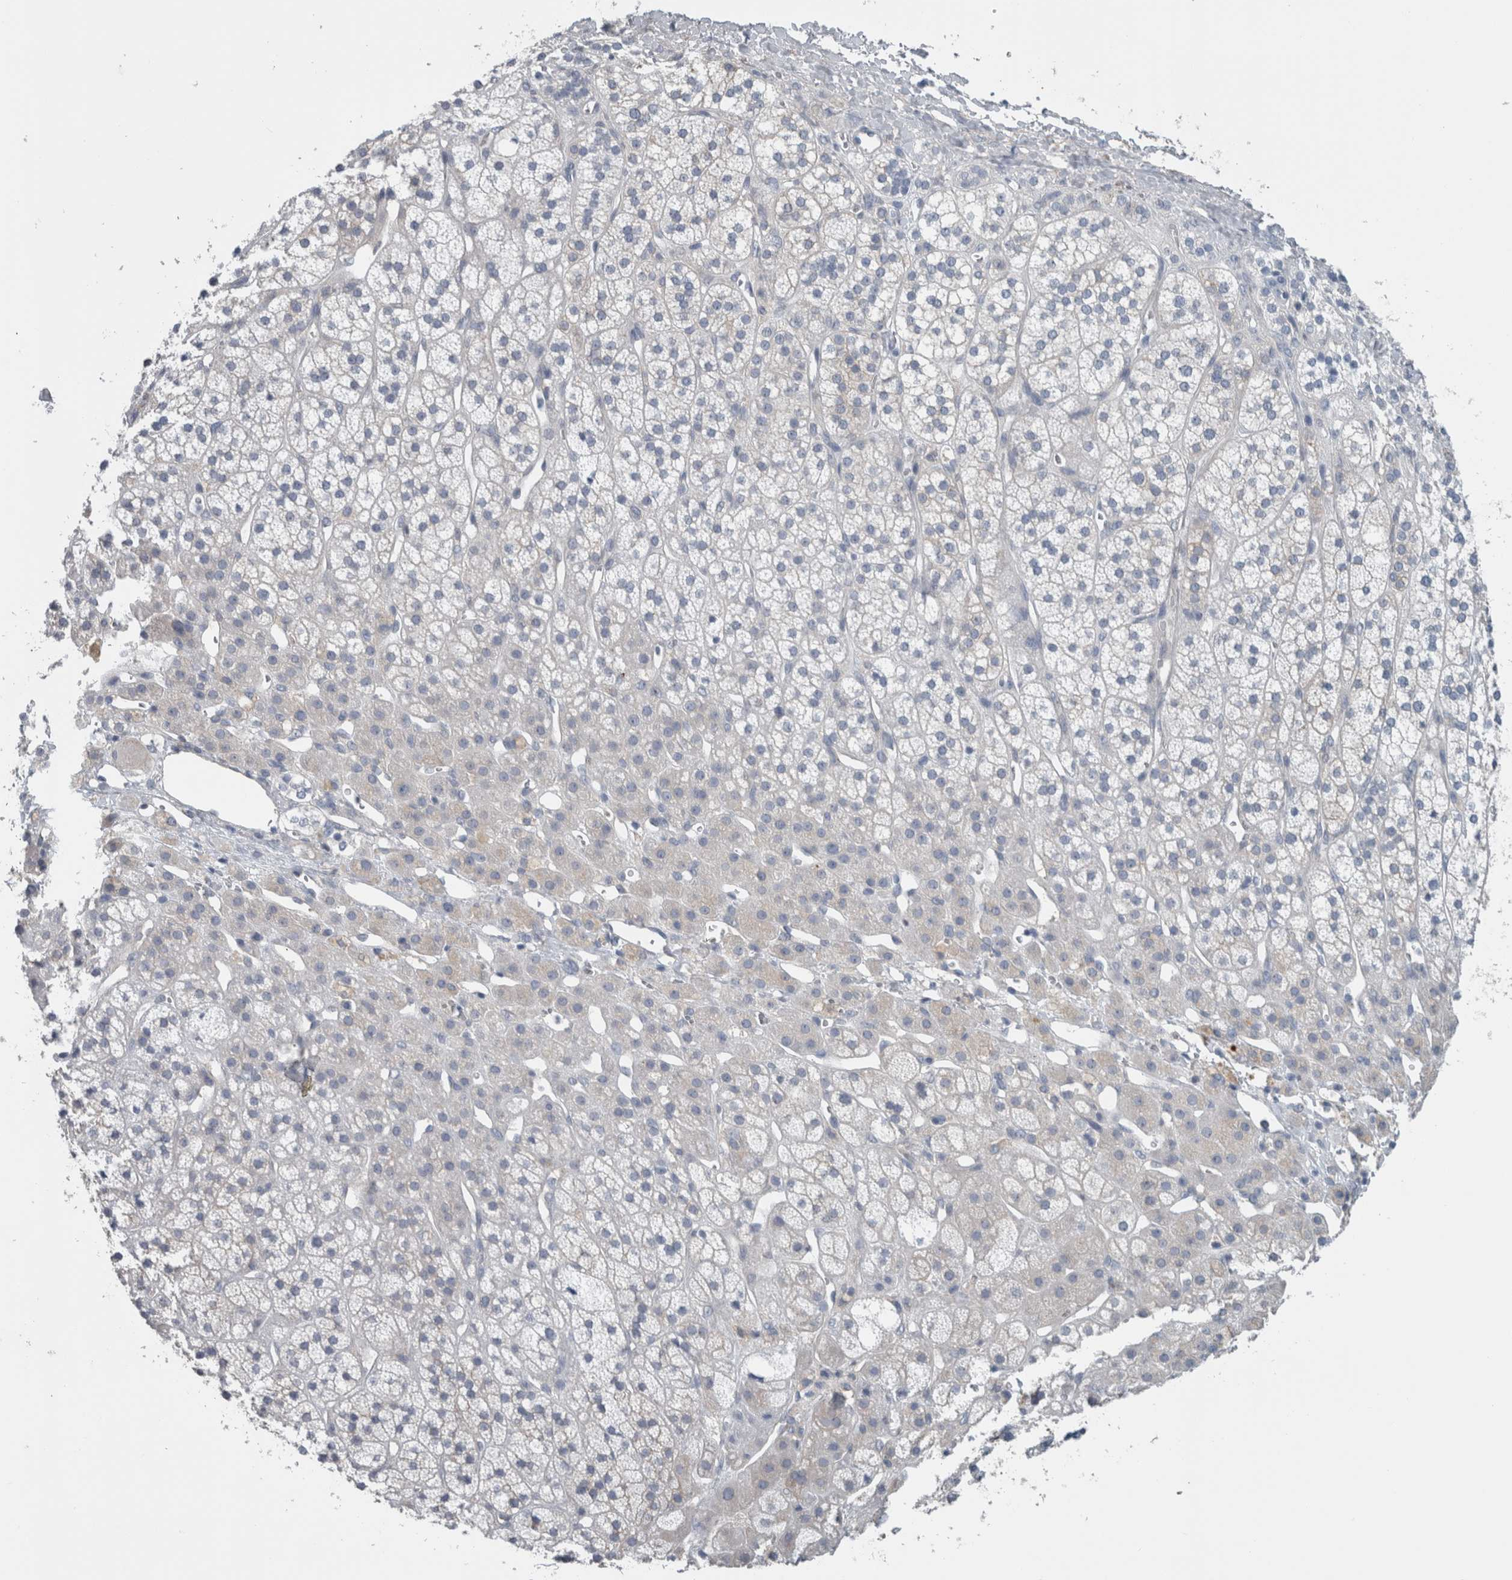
{"staining": {"intensity": "negative", "quantity": "none", "location": "none"}, "tissue": "adrenal gland", "cell_type": "Glandular cells", "image_type": "normal", "snomed": [{"axis": "morphology", "description": "Normal tissue, NOS"}, {"axis": "topography", "description": "Adrenal gland"}], "caption": "A histopathology image of adrenal gland stained for a protein reveals no brown staining in glandular cells. (DAB (3,3'-diaminobenzidine) immunohistochemistry, high magnification).", "gene": "SH3GL2", "patient": {"sex": "male", "age": 56}}